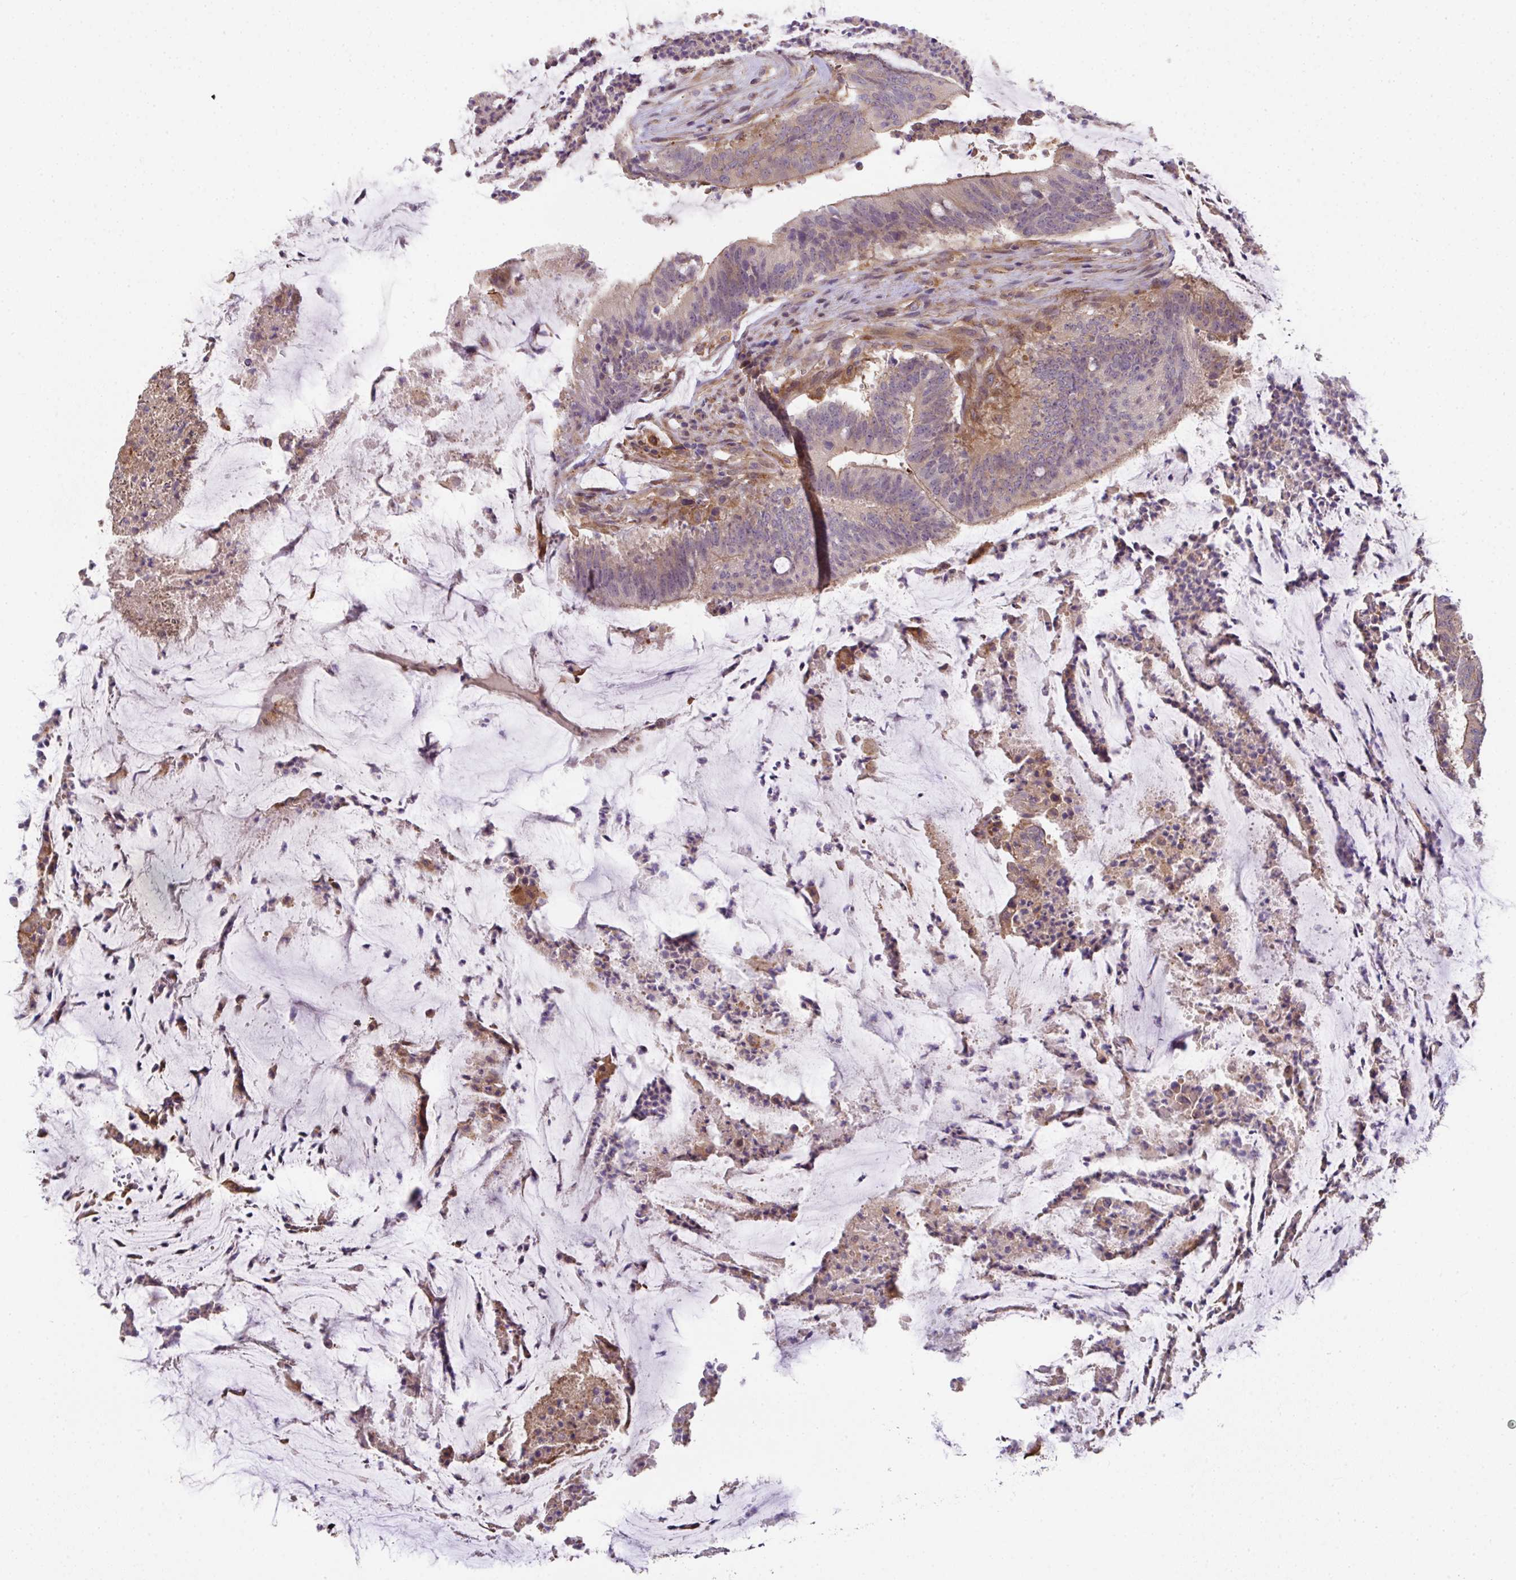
{"staining": {"intensity": "moderate", "quantity": "<25%", "location": "cytoplasmic/membranous"}, "tissue": "colorectal cancer", "cell_type": "Tumor cells", "image_type": "cancer", "snomed": [{"axis": "morphology", "description": "Adenocarcinoma, NOS"}, {"axis": "topography", "description": "Colon"}], "caption": "Protein expression analysis of human adenocarcinoma (colorectal) reveals moderate cytoplasmic/membranous staining in approximately <25% of tumor cells. Immunohistochemistry stains the protein of interest in brown and the nuclei are stained blue.", "gene": "EEF1AKMT1", "patient": {"sex": "female", "age": 43}}